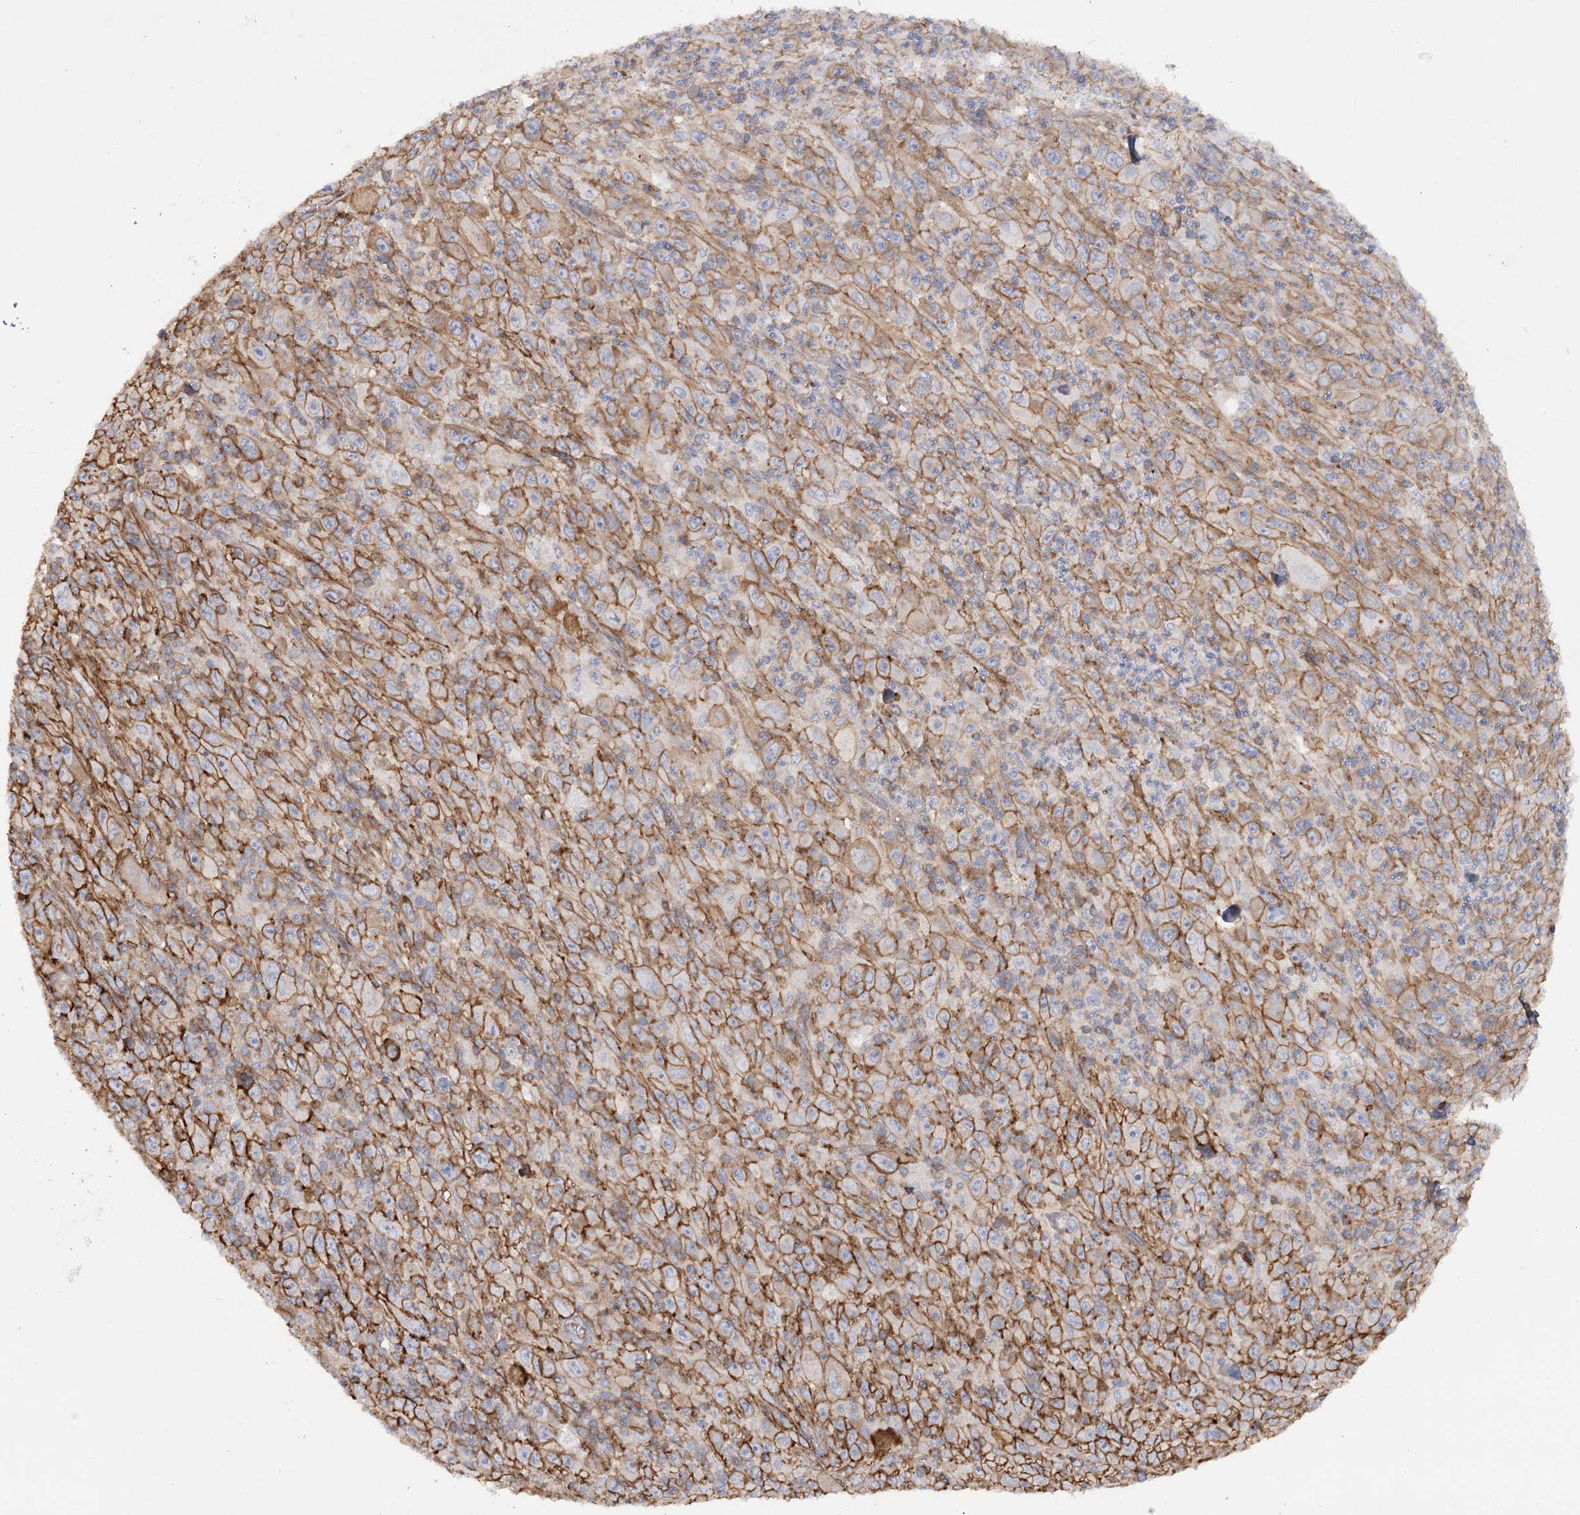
{"staining": {"intensity": "moderate", "quantity": ">75%", "location": "cytoplasmic/membranous"}, "tissue": "melanoma", "cell_type": "Tumor cells", "image_type": "cancer", "snomed": [{"axis": "morphology", "description": "Malignant melanoma, Metastatic site"}, {"axis": "topography", "description": "Skin"}], "caption": "Immunohistochemistry (IHC) staining of melanoma, which shows medium levels of moderate cytoplasmic/membranous expression in approximately >75% of tumor cells indicating moderate cytoplasmic/membranous protein expression. The staining was performed using DAB (brown) for protein detection and nuclei were counterstained in hematoxylin (blue).", "gene": "SYNPO2", "patient": {"sex": "female", "age": 56}}